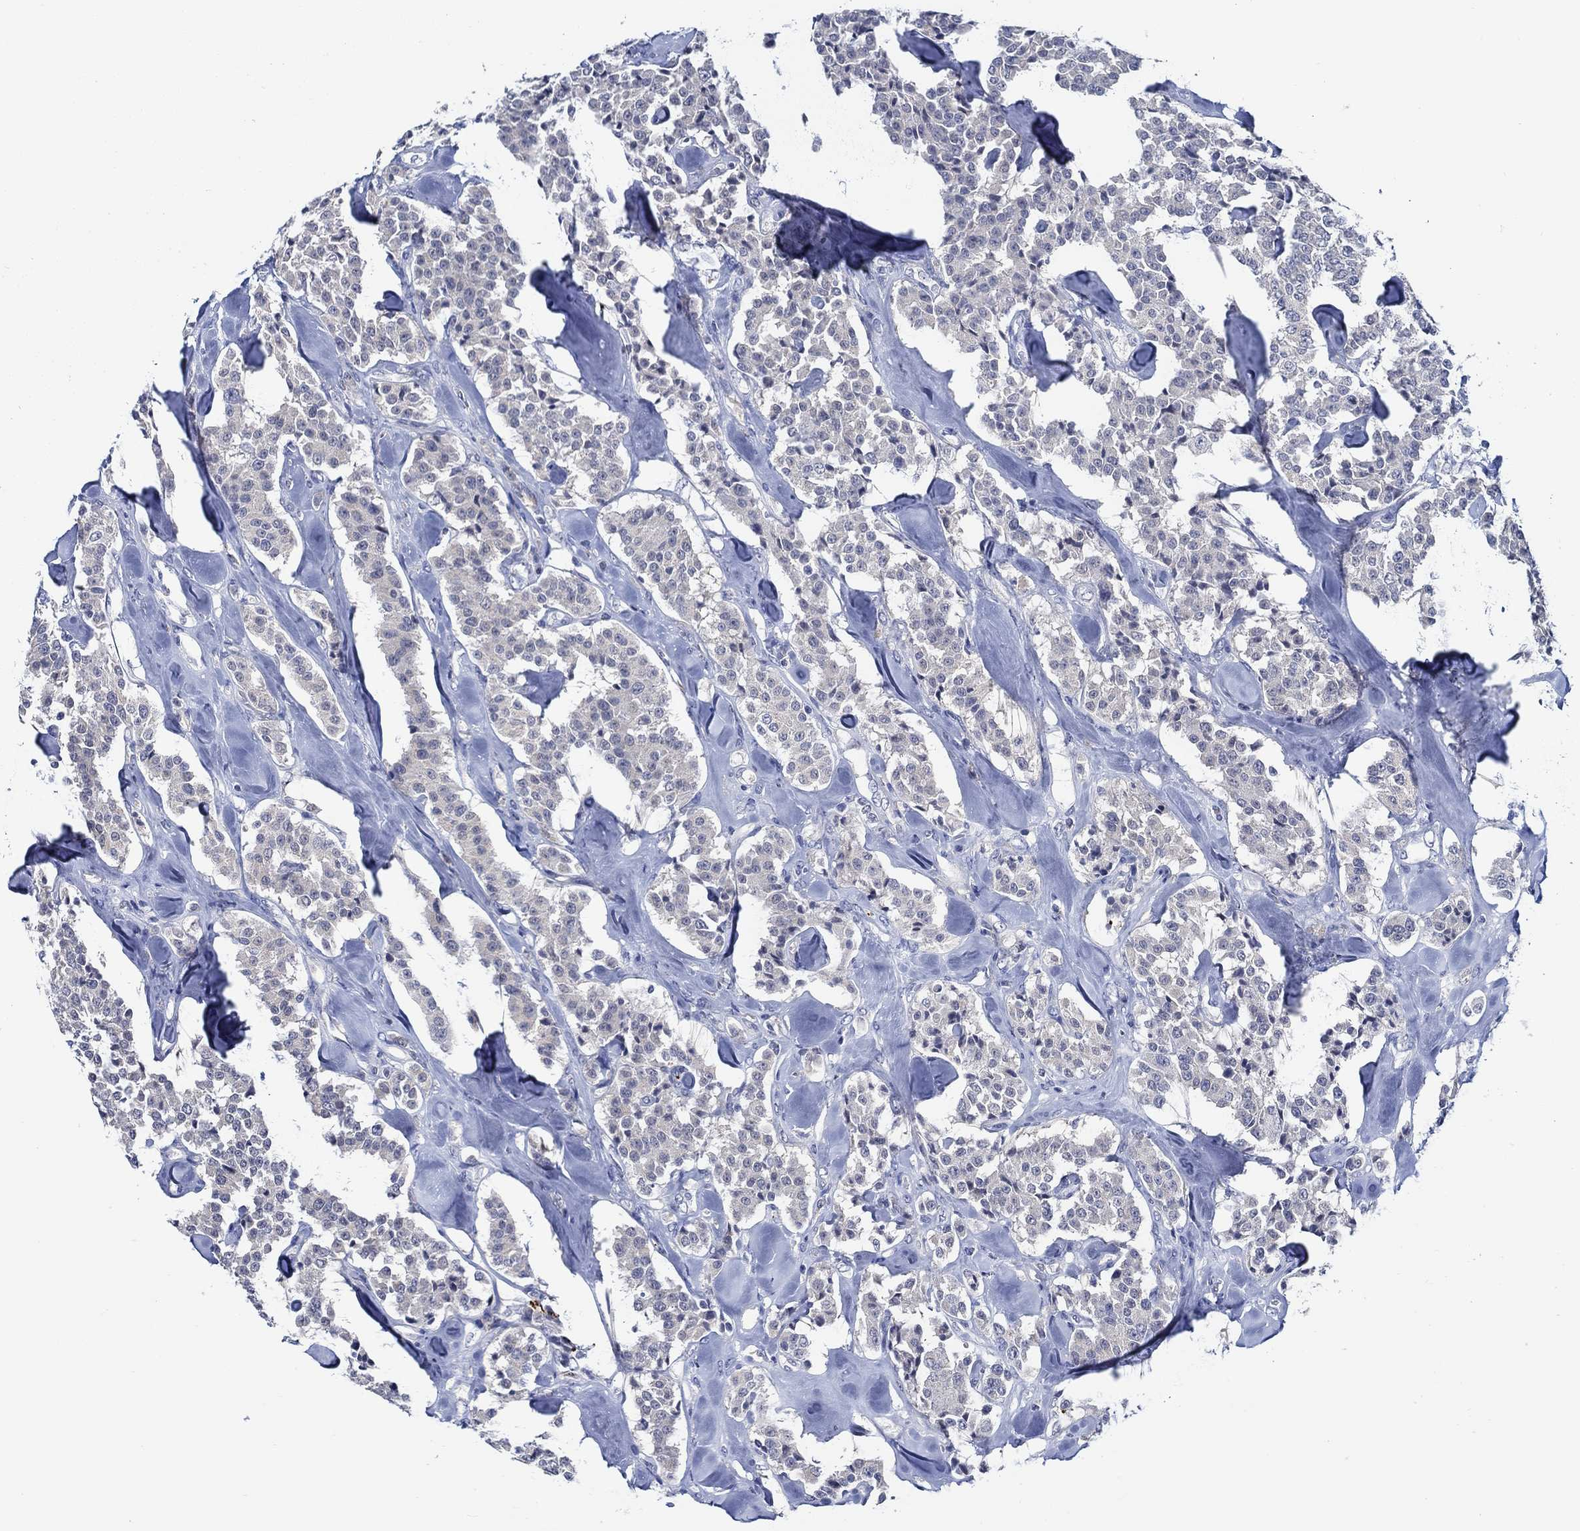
{"staining": {"intensity": "negative", "quantity": "none", "location": "none"}, "tissue": "carcinoid", "cell_type": "Tumor cells", "image_type": "cancer", "snomed": [{"axis": "morphology", "description": "Carcinoid, malignant, NOS"}, {"axis": "topography", "description": "Pancreas"}], "caption": "IHC of human malignant carcinoid exhibits no expression in tumor cells. (DAB (3,3'-diaminobenzidine) immunohistochemistry visualized using brightfield microscopy, high magnification).", "gene": "ALOX12", "patient": {"sex": "male", "age": 41}}